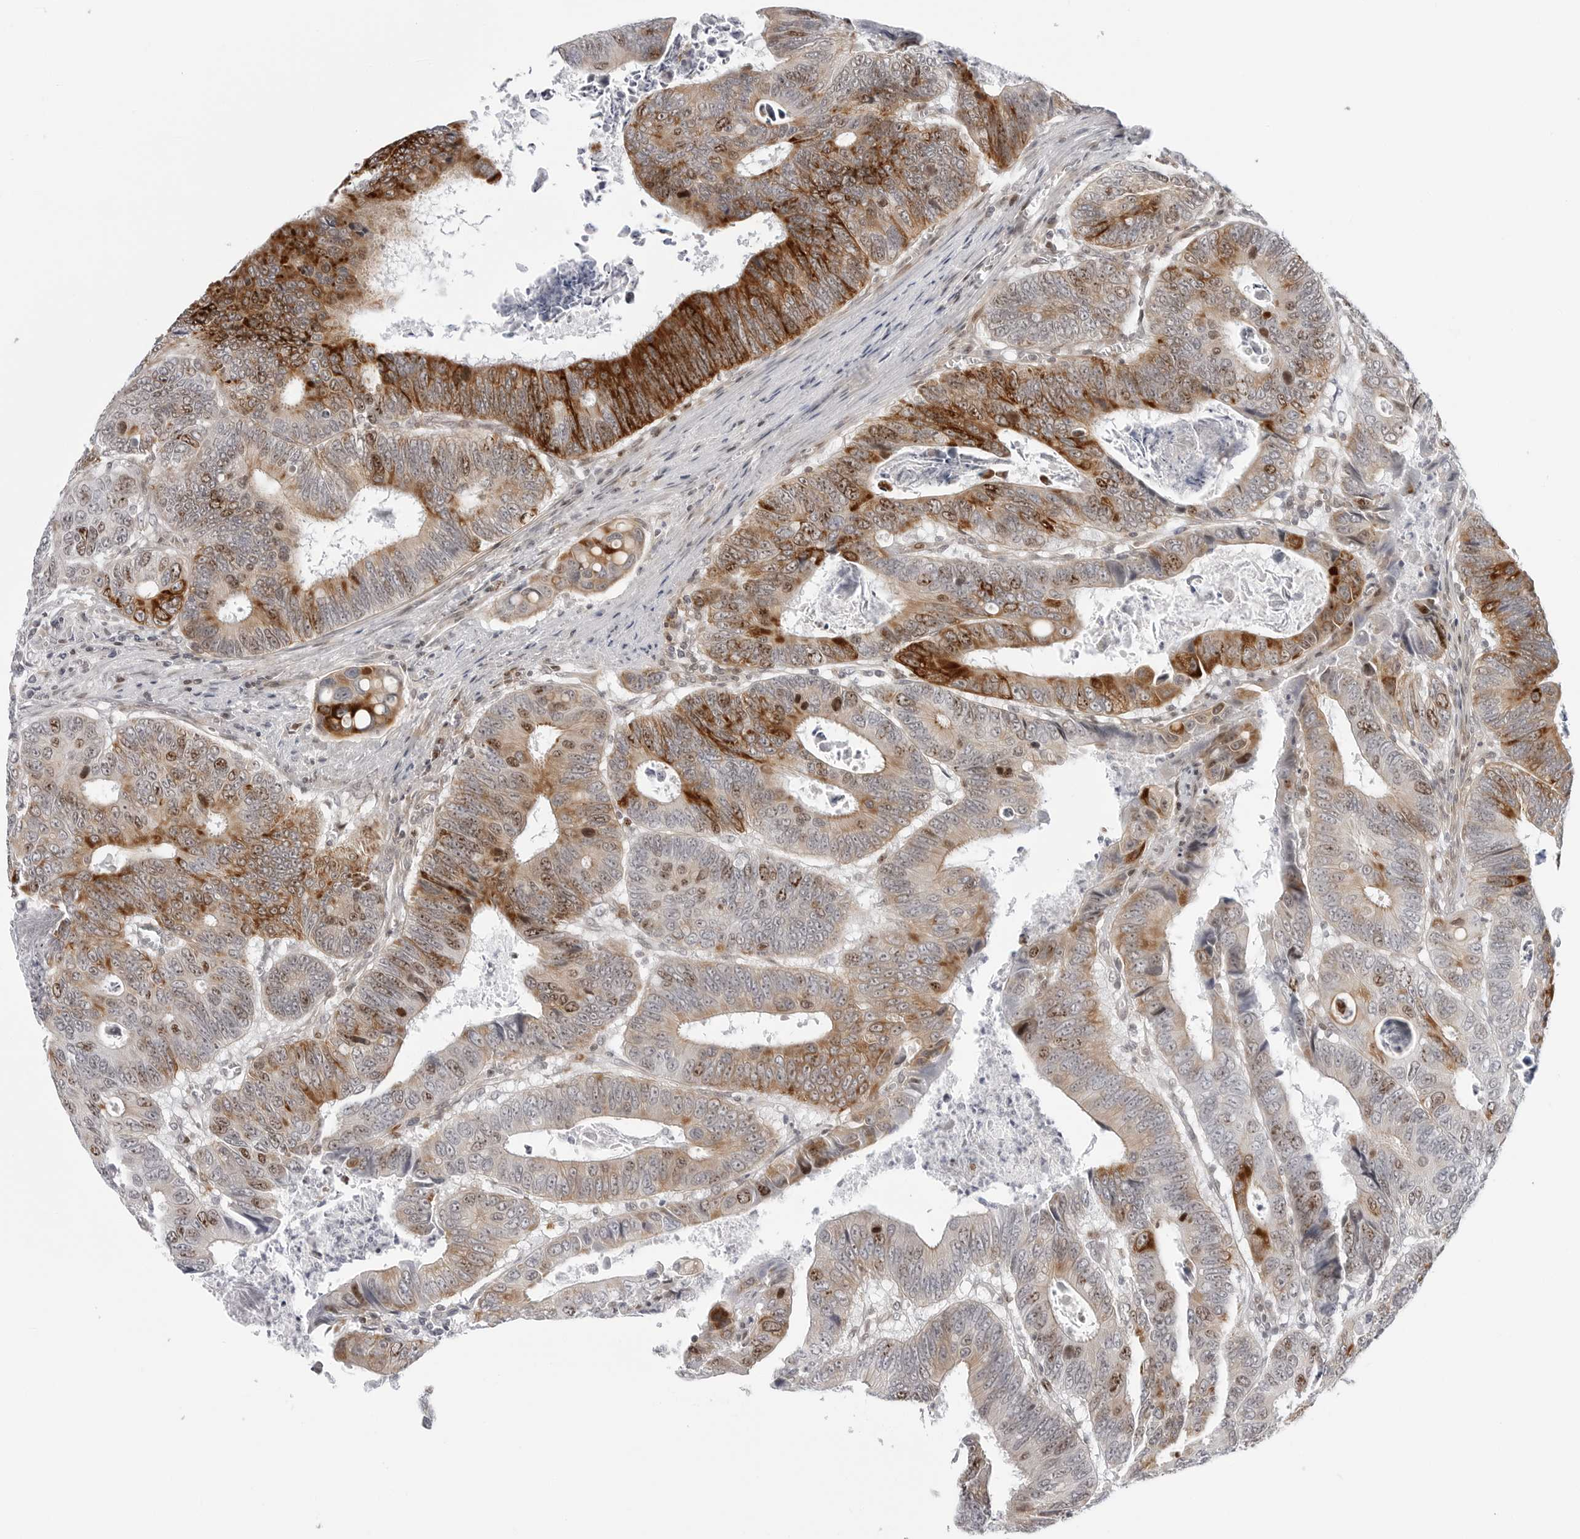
{"staining": {"intensity": "strong", "quantity": "25%-75%", "location": "cytoplasmic/membranous,nuclear"}, "tissue": "colorectal cancer", "cell_type": "Tumor cells", "image_type": "cancer", "snomed": [{"axis": "morphology", "description": "Adenocarcinoma, NOS"}, {"axis": "topography", "description": "Colon"}], "caption": "Immunohistochemical staining of human colorectal adenocarcinoma reveals strong cytoplasmic/membranous and nuclear protein expression in approximately 25%-75% of tumor cells. The protein is shown in brown color, while the nuclei are stained blue.", "gene": "FAM135B", "patient": {"sex": "male", "age": 72}}